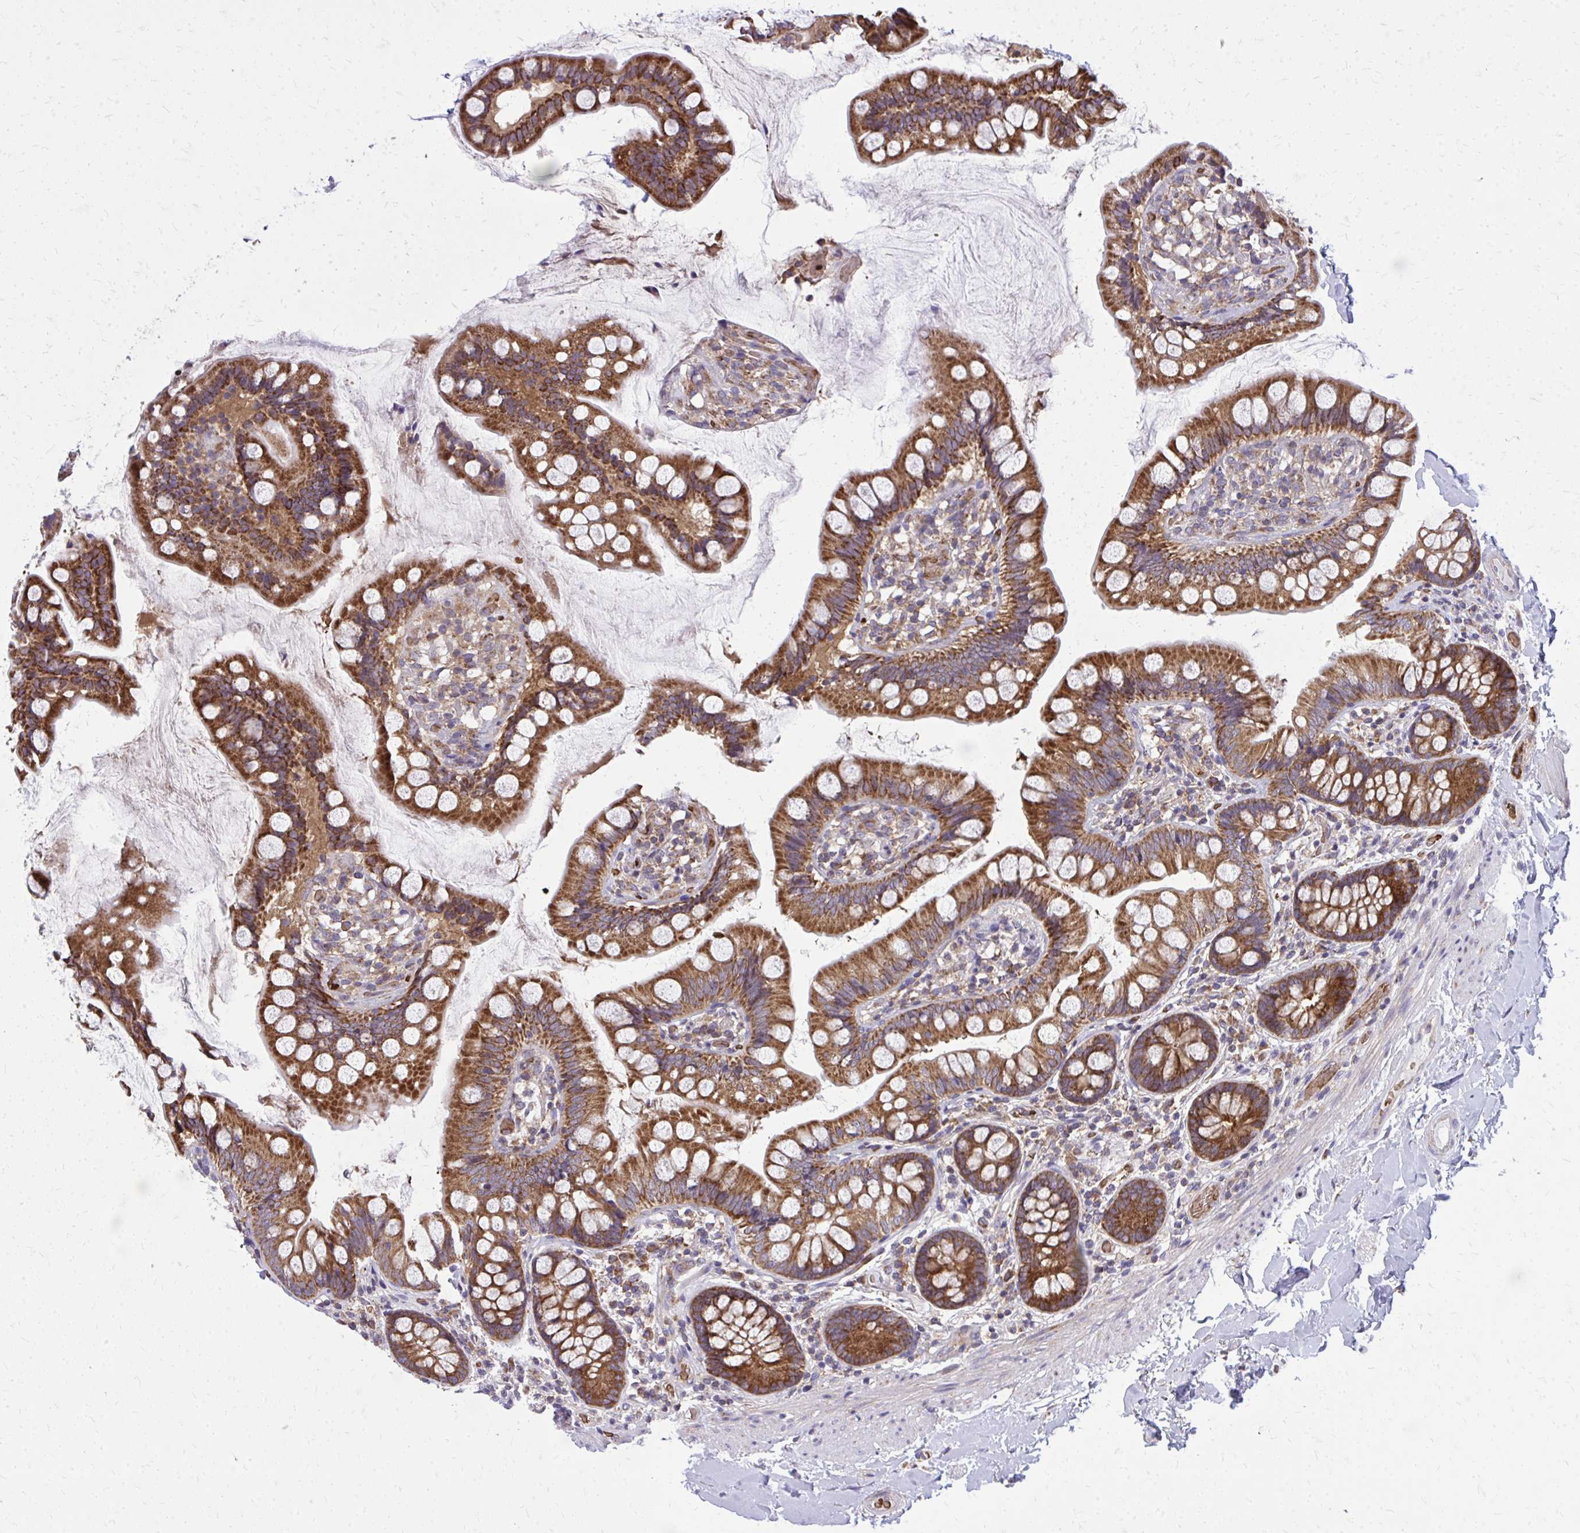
{"staining": {"intensity": "strong", "quantity": ">75%", "location": "cytoplasmic/membranous"}, "tissue": "small intestine", "cell_type": "Glandular cells", "image_type": "normal", "snomed": [{"axis": "morphology", "description": "Normal tissue, NOS"}, {"axis": "topography", "description": "Small intestine"}], "caption": "A high-resolution image shows immunohistochemistry staining of normal small intestine, which shows strong cytoplasmic/membranous positivity in about >75% of glandular cells. Nuclei are stained in blue.", "gene": "PDK4", "patient": {"sex": "male", "age": 70}}